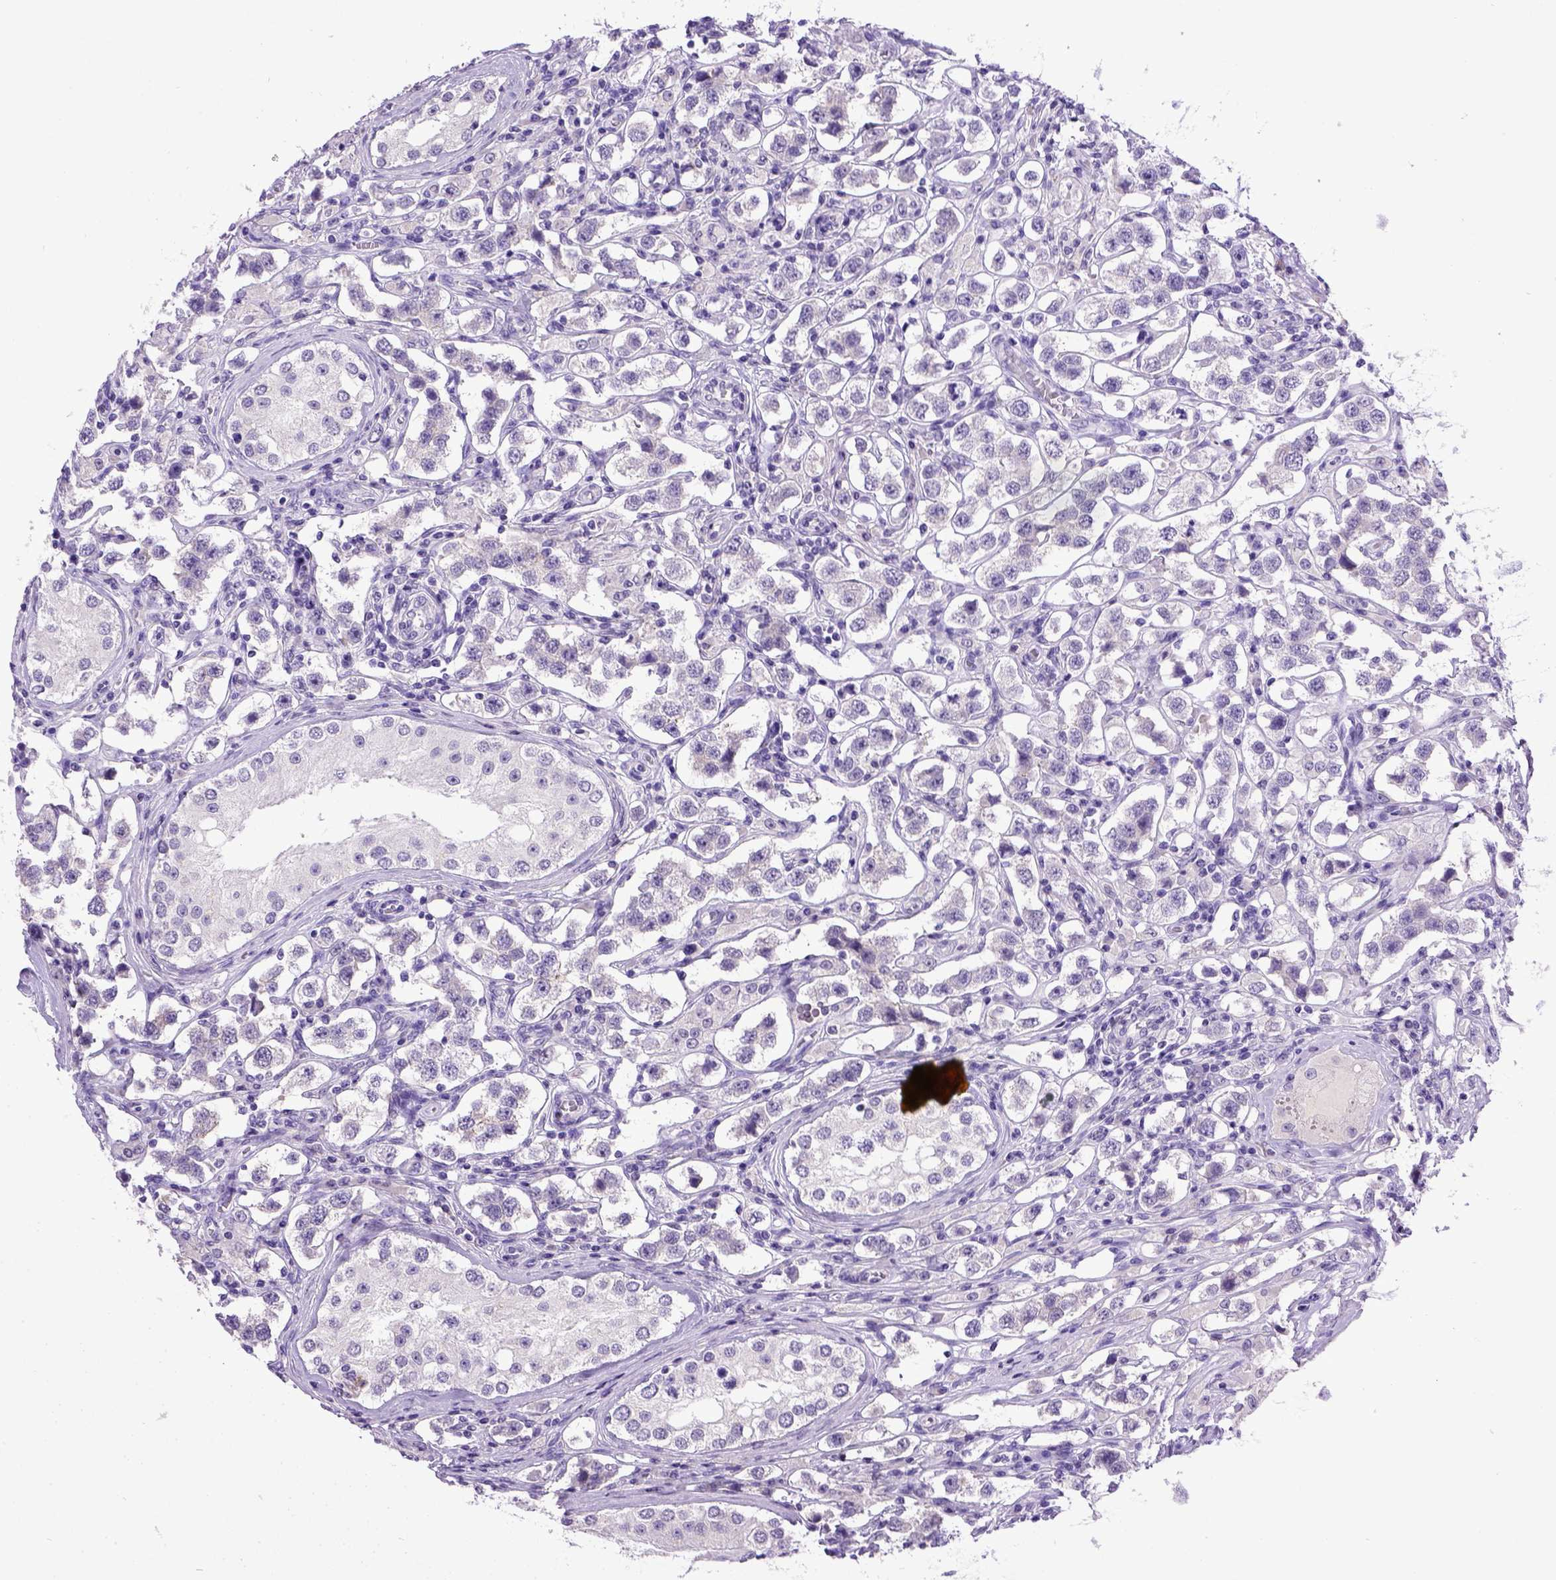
{"staining": {"intensity": "negative", "quantity": "none", "location": "none"}, "tissue": "testis cancer", "cell_type": "Tumor cells", "image_type": "cancer", "snomed": [{"axis": "morphology", "description": "Seminoma, NOS"}, {"axis": "topography", "description": "Testis"}], "caption": "The photomicrograph exhibits no significant expression in tumor cells of testis cancer.", "gene": "CDH1", "patient": {"sex": "male", "age": 37}}